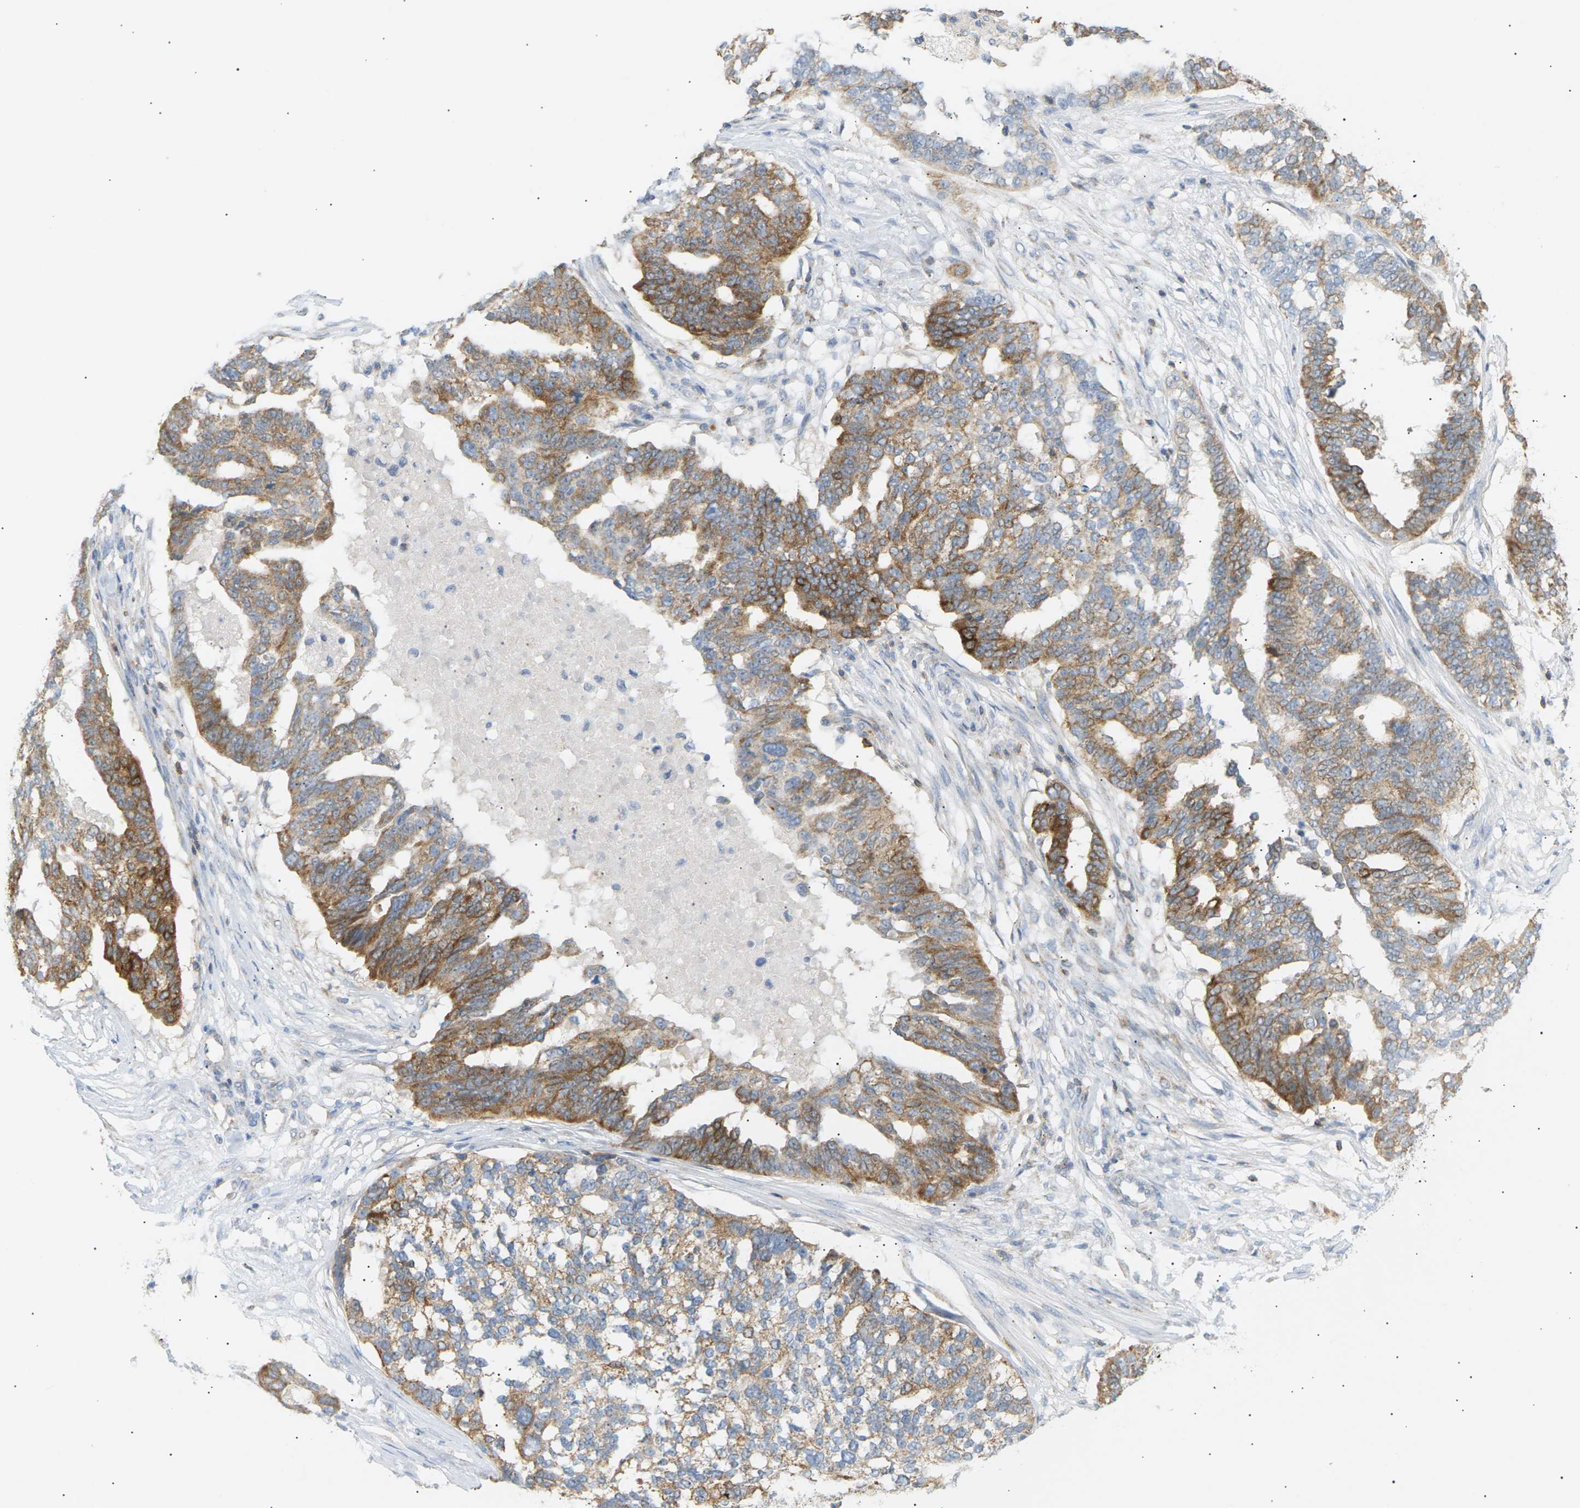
{"staining": {"intensity": "moderate", "quantity": ">75%", "location": "cytoplasmic/membranous"}, "tissue": "ovarian cancer", "cell_type": "Tumor cells", "image_type": "cancer", "snomed": [{"axis": "morphology", "description": "Cystadenocarcinoma, serous, NOS"}, {"axis": "topography", "description": "Ovary"}], "caption": "Immunohistochemistry micrograph of neoplastic tissue: ovarian serous cystadenocarcinoma stained using IHC demonstrates medium levels of moderate protein expression localized specifically in the cytoplasmic/membranous of tumor cells, appearing as a cytoplasmic/membranous brown color.", "gene": "LIME1", "patient": {"sex": "female", "age": 59}}